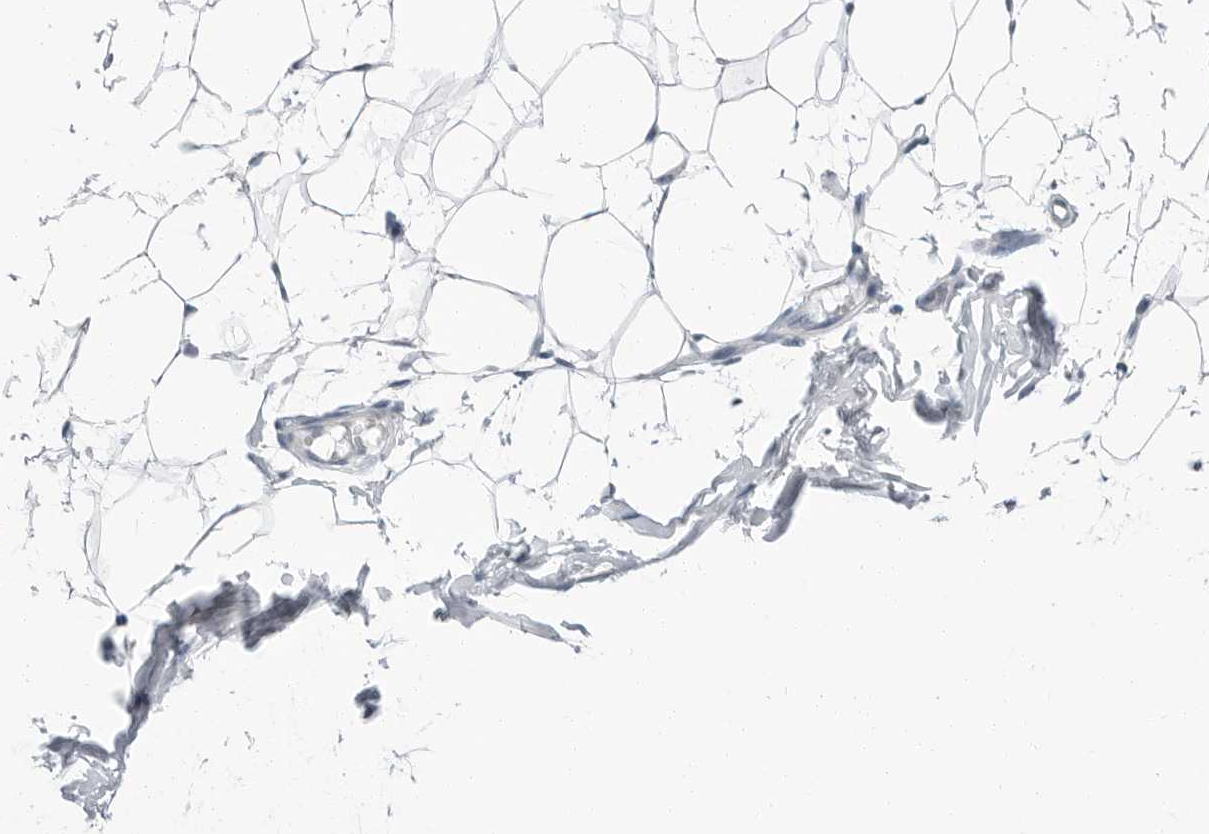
{"staining": {"intensity": "negative", "quantity": "none", "location": "none"}, "tissue": "breast", "cell_type": "Adipocytes", "image_type": "normal", "snomed": [{"axis": "morphology", "description": "Normal tissue, NOS"}, {"axis": "topography", "description": "Breast"}], "caption": "Immunohistochemical staining of unremarkable human breast displays no significant expression in adipocytes. (IHC, brightfield microscopy, high magnification).", "gene": "PLN", "patient": {"sex": "female", "age": 23}}